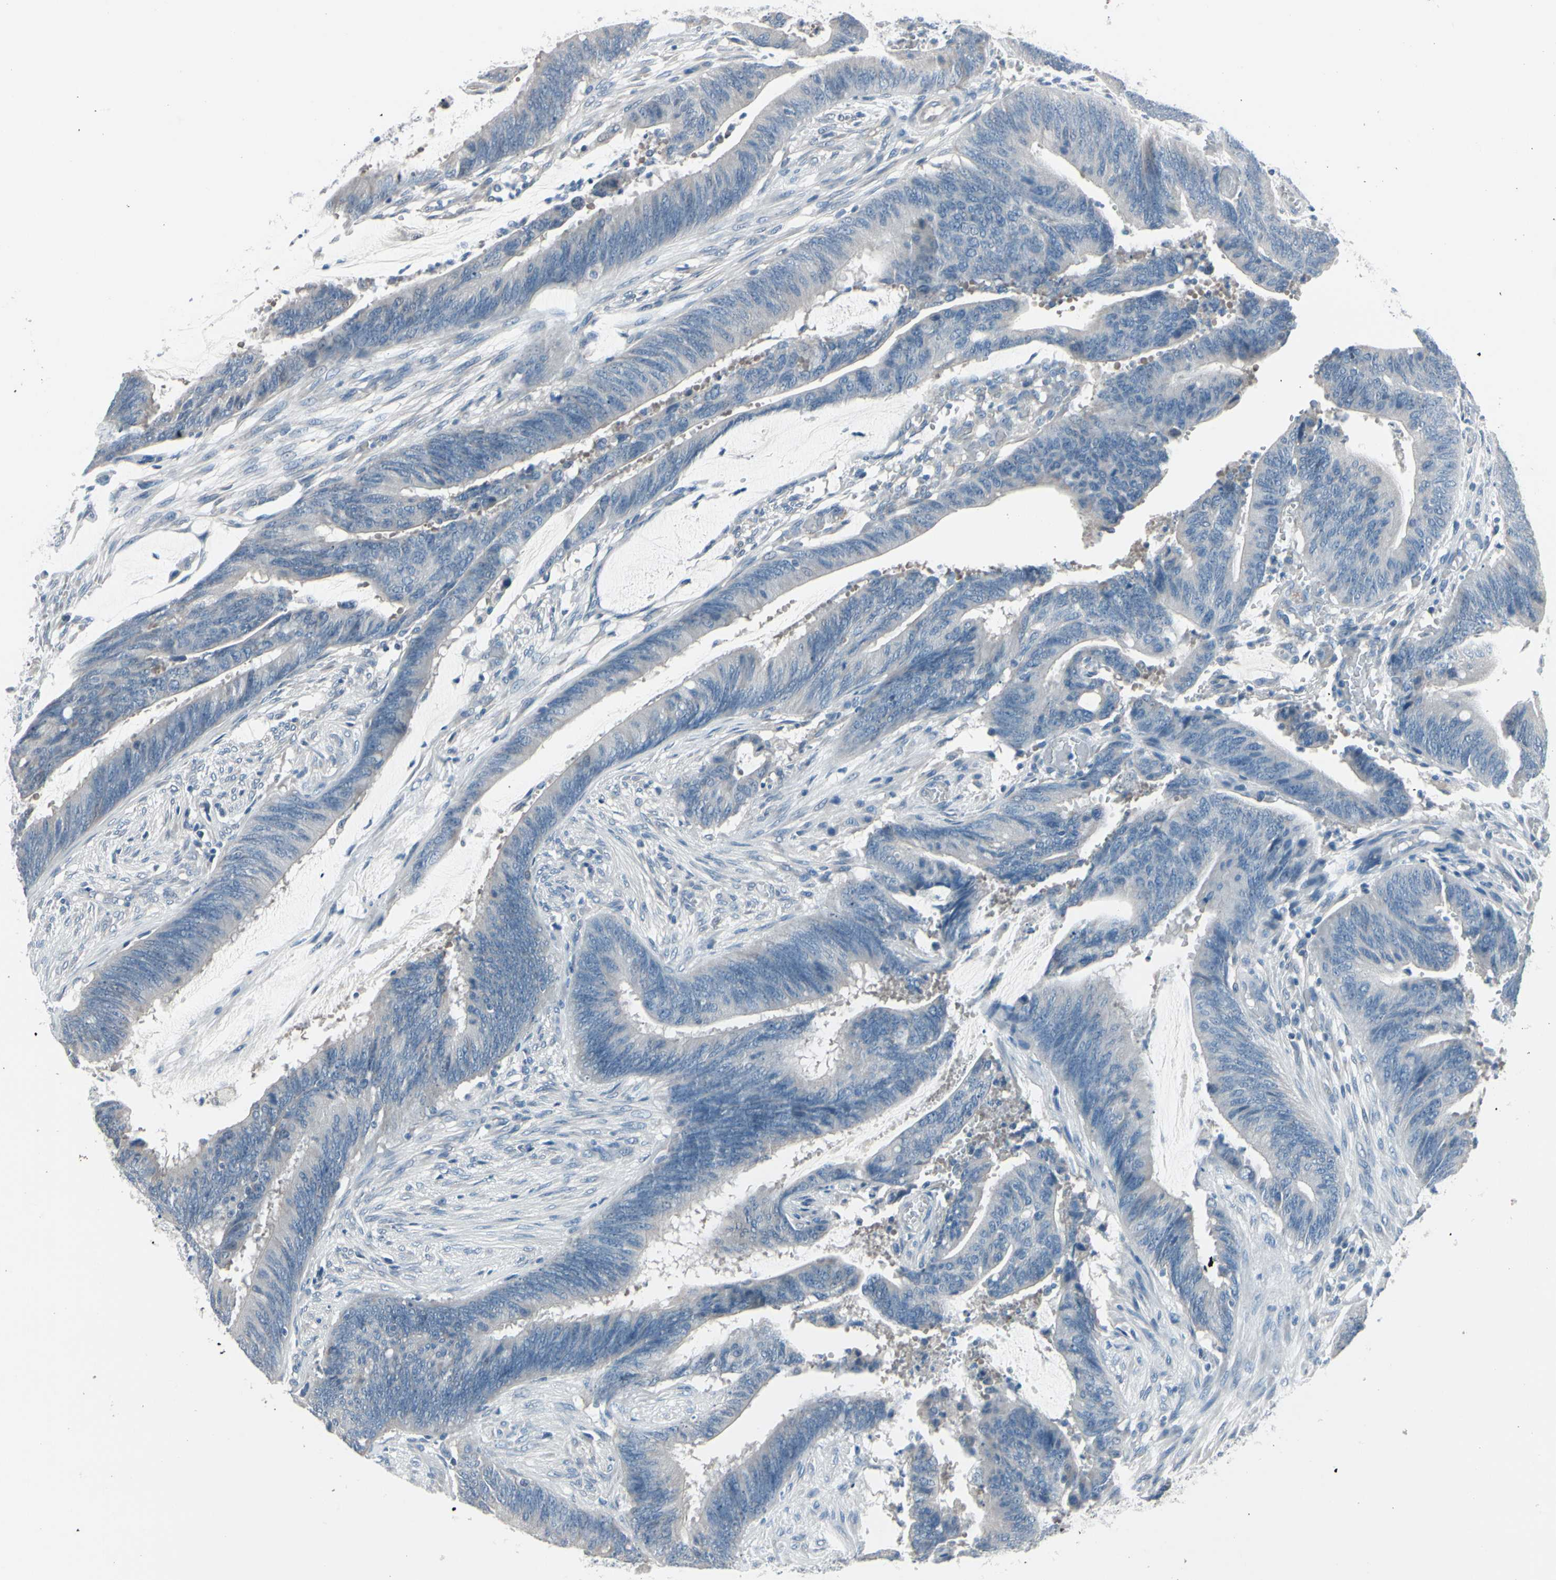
{"staining": {"intensity": "weak", "quantity": "<25%", "location": "cytoplasmic/membranous"}, "tissue": "colorectal cancer", "cell_type": "Tumor cells", "image_type": "cancer", "snomed": [{"axis": "morphology", "description": "Adenocarcinoma, NOS"}, {"axis": "topography", "description": "Rectum"}], "caption": "This histopathology image is of colorectal adenocarcinoma stained with immunohistochemistry (IHC) to label a protein in brown with the nuclei are counter-stained blue. There is no expression in tumor cells. (Brightfield microscopy of DAB (3,3'-diaminobenzidine) immunohistochemistry at high magnification).", "gene": "PGR", "patient": {"sex": "female", "age": 66}}